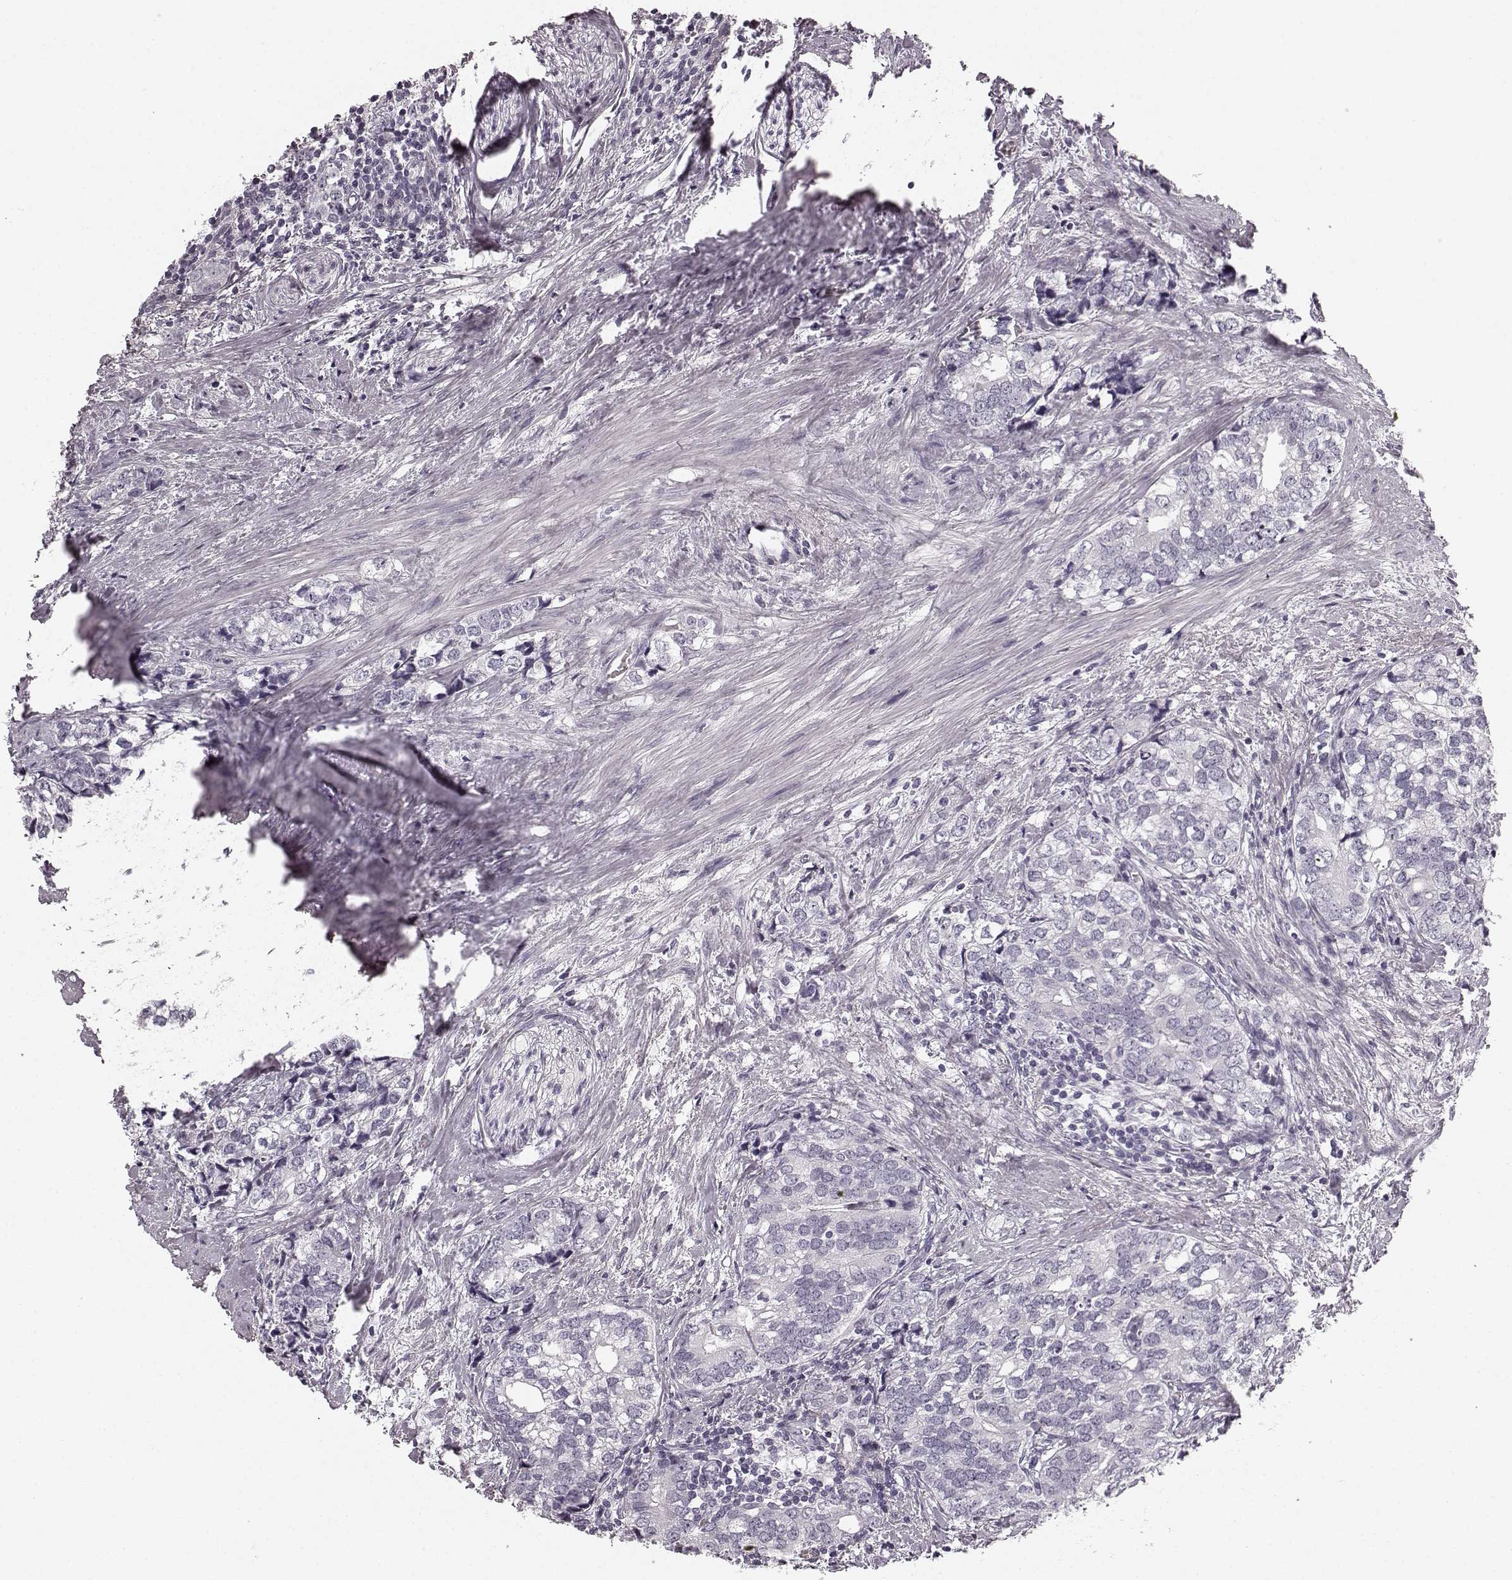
{"staining": {"intensity": "negative", "quantity": "none", "location": "none"}, "tissue": "prostate cancer", "cell_type": "Tumor cells", "image_type": "cancer", "snomed": [{"axis": "morphology", "description": "Adenocarcinoma, NOS"}, {"axis": "topography", "description": "Prostate and seminal vesicle, NOS"}], "caption": "The image exhibits no staining of tumor cells in prostate adenocarcinoma. Nuclei are stained in blue.", "gene": "TMPRSS15", "patient": {"sex": "male", "age": 63}}